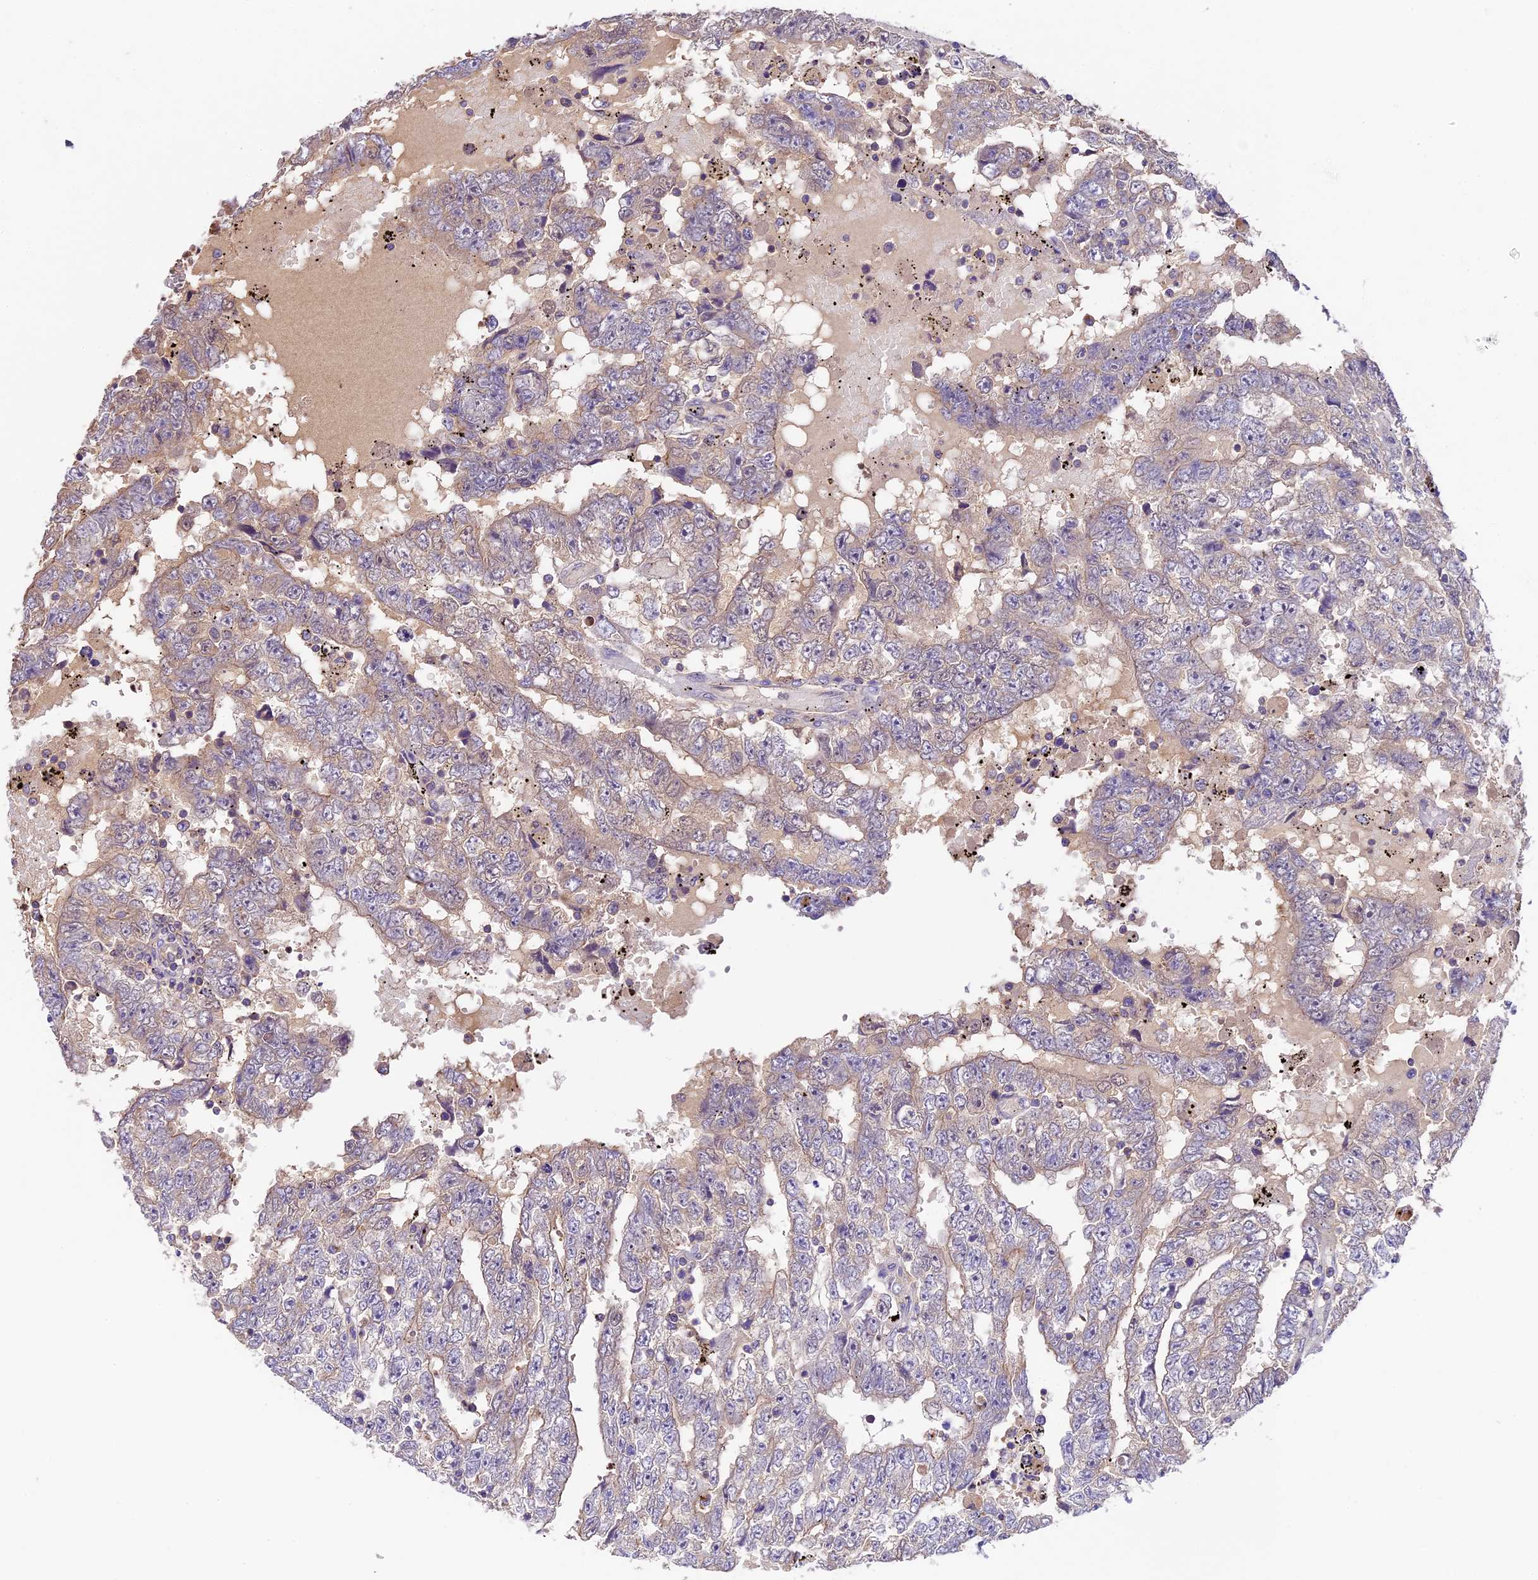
{"staining": {"intensity": "weak", "quantity": "<25%", "location": "cytoplasmic/membranous"}, "tissue": "testis cancer", "cell_type": "Tumor cells", "image_type": "cancer", "snomed": [{"axis": "morphology", "description": "Carcinoma, Embryonal, NOS"}, {"axis": "topography", "description": "Testis"}], "caption": "A micrograph of human testis cancer (embryonal carcinoma) is negative for staining in tumor cells. (Stains: DAB (3,3'-diaminobenzidine) immunohistochemistry (IHC) with hematoxylin counter stain, Microscopy: brightfield microscopy at high magnification).", "gene": "TBC1D1", "patient": {"sex": "male", "age": 25}}